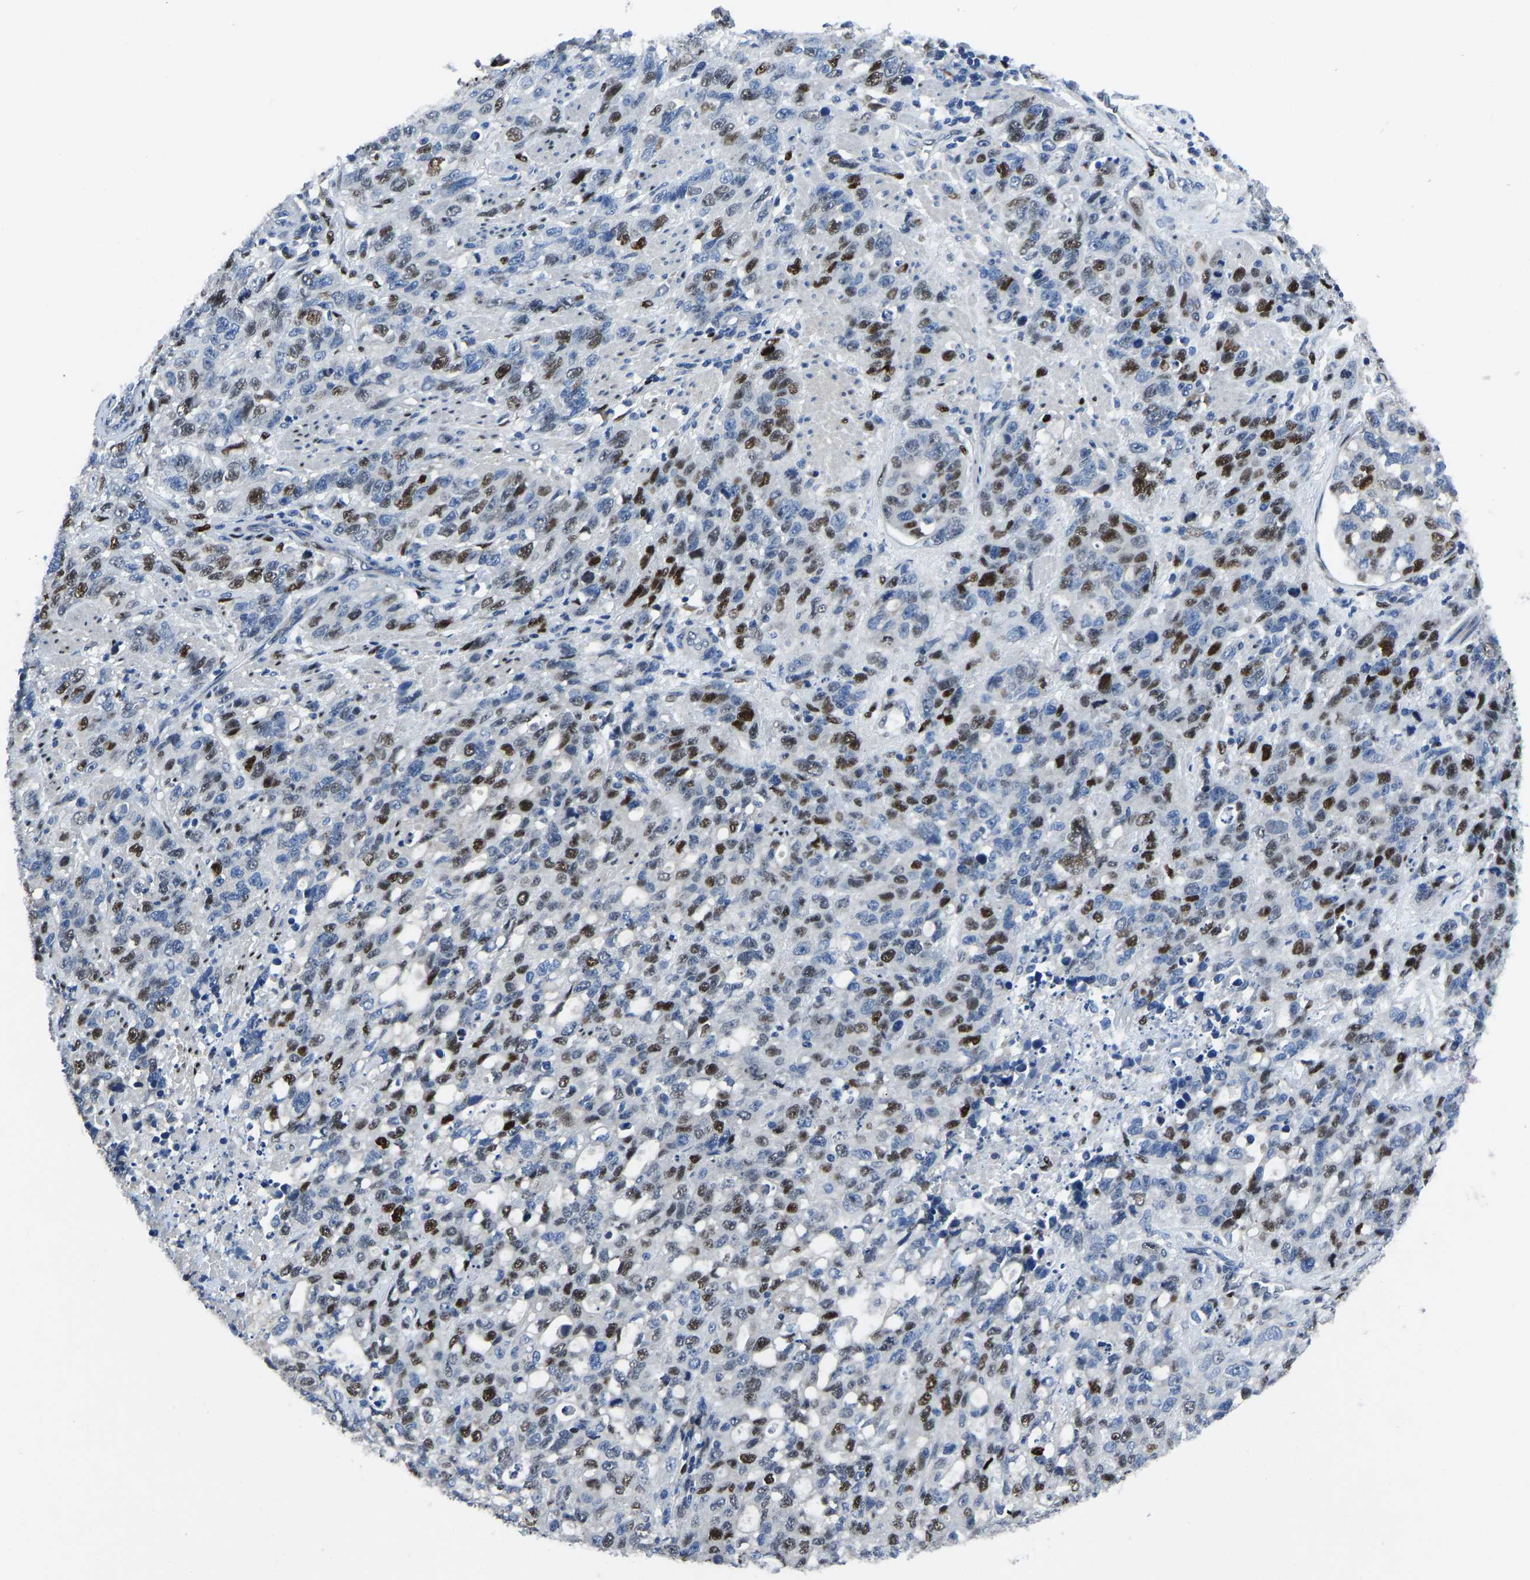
{"staining": {"intensity": "moderate", "quantity": "25%-75%", "location": "nuclear"}, "tissue": "stomach cancer", "cell_type": "Tumor cells", "image_type": "cancer", "snomed": [{"axis": "morphology", "description": "Adenocarcinoma, NOS"}, {"axis": "topography", "description": "Stomach"}], "caption": "High-power microscopy captured an IHC photomicrograph of adenocarcinoma (stomach), revealing moderate nuclear expression in approximately 25%-75% of tumor cells.", "gene": "EGR1", "patient": {"sex": "male", "age": 48}}